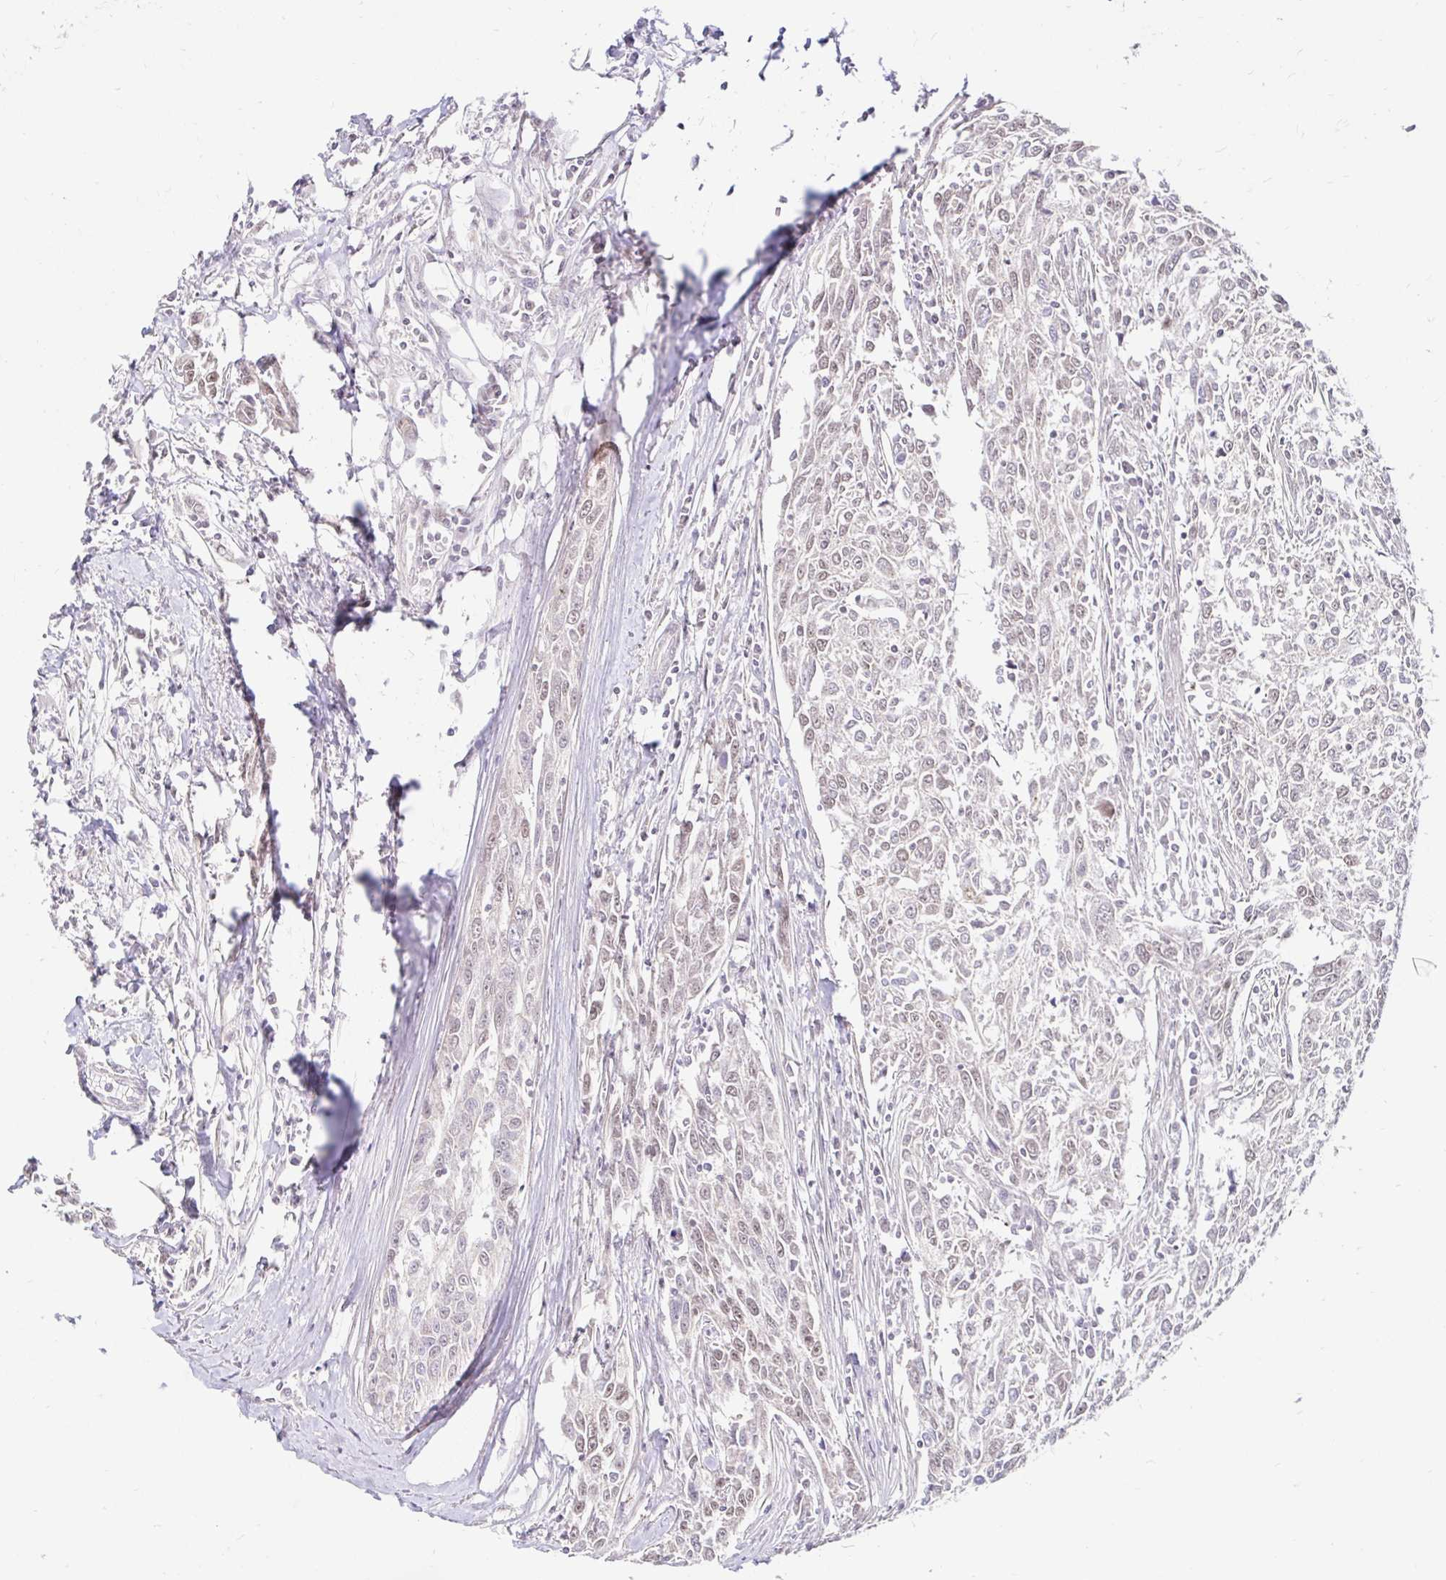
{"staining": {"intensity": "weak", "quantity": "<25%", "location": "nuclear"}, "tissue": "breast cancer", "cell_type": "Tumor cells", "image_type": "cancer", "snomed": [{"axis": "morphology", "description": "Duct carcinoma"}, {"axis": "topography", "description": "Breast"}], "caption": "Immunohistochemistry histopathology image of neoplastic tissue: human breast cancer stained with DAB (3,3'-diaminobenzidine) demonstrates no significant protein positivity in tumor cells. Brightfield microscopy of immunohistochemistry (IHC) stained with DAB (3,3'-diaminobenzidine) (brown) and hematoxylin (blue), captured at high magnification.", "gene": "TIMM50", "patient": {"sex": "female", "age": 50}}